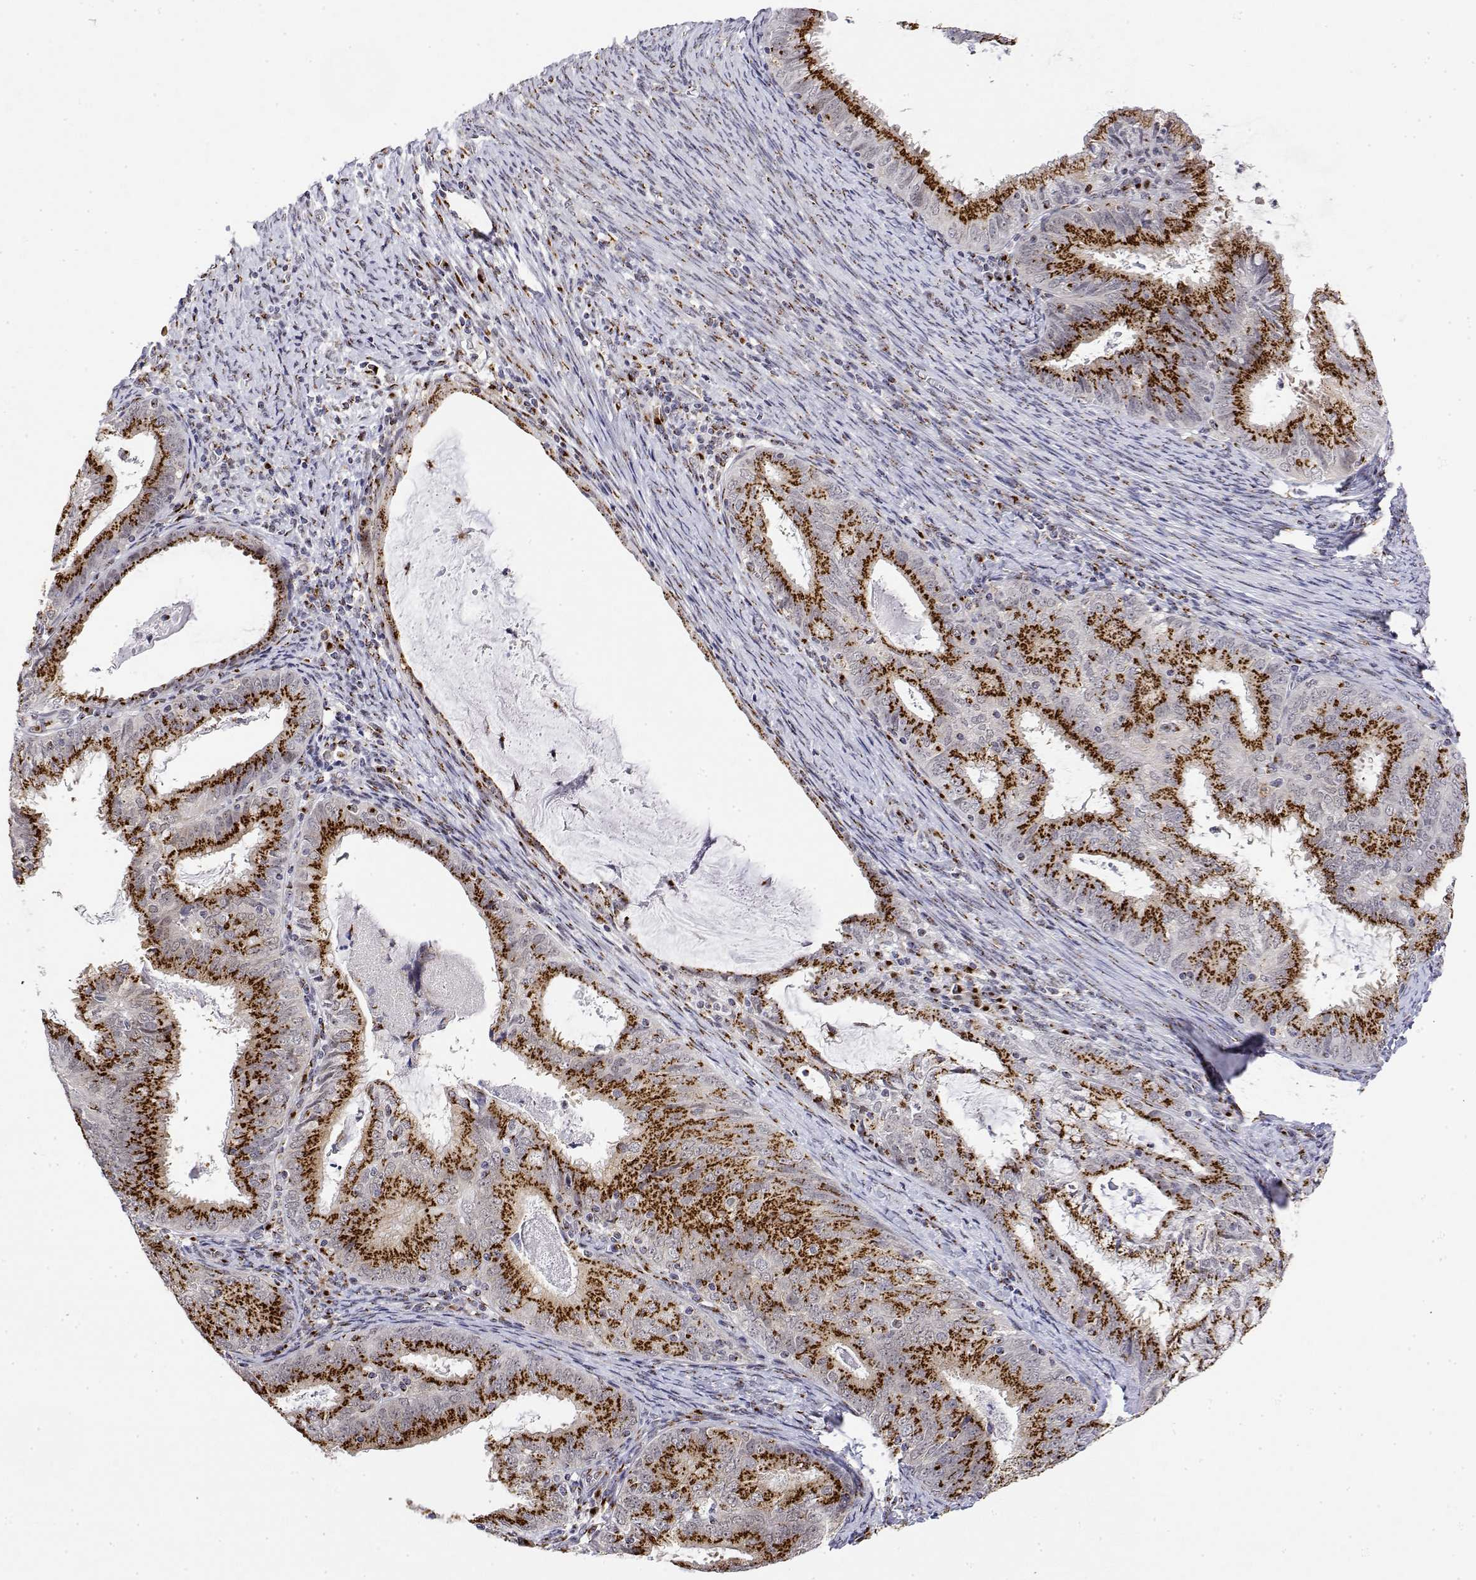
{"staining": {"intensity": "strong", "quantity": ">75%", "location": "cytoplasmic/membranous"}, "tissue": "endometrial cancer", "cell_type": "Tumor cells", "image_type": "cancer", "snomed": [{"axis": "morphology", "description": "Adenocarcinoma, NOS"}, {"axis": "topography", "description": "Endometrium"}], "caption": "Adenocarcinoma (endometrial) stained for a protein (brown) shows strong cytoplasmic/membranous positive positivity in about >75% of tumor cells.", "gene": "YIPF3", "patient": {"sex": "female", "age": 57}}